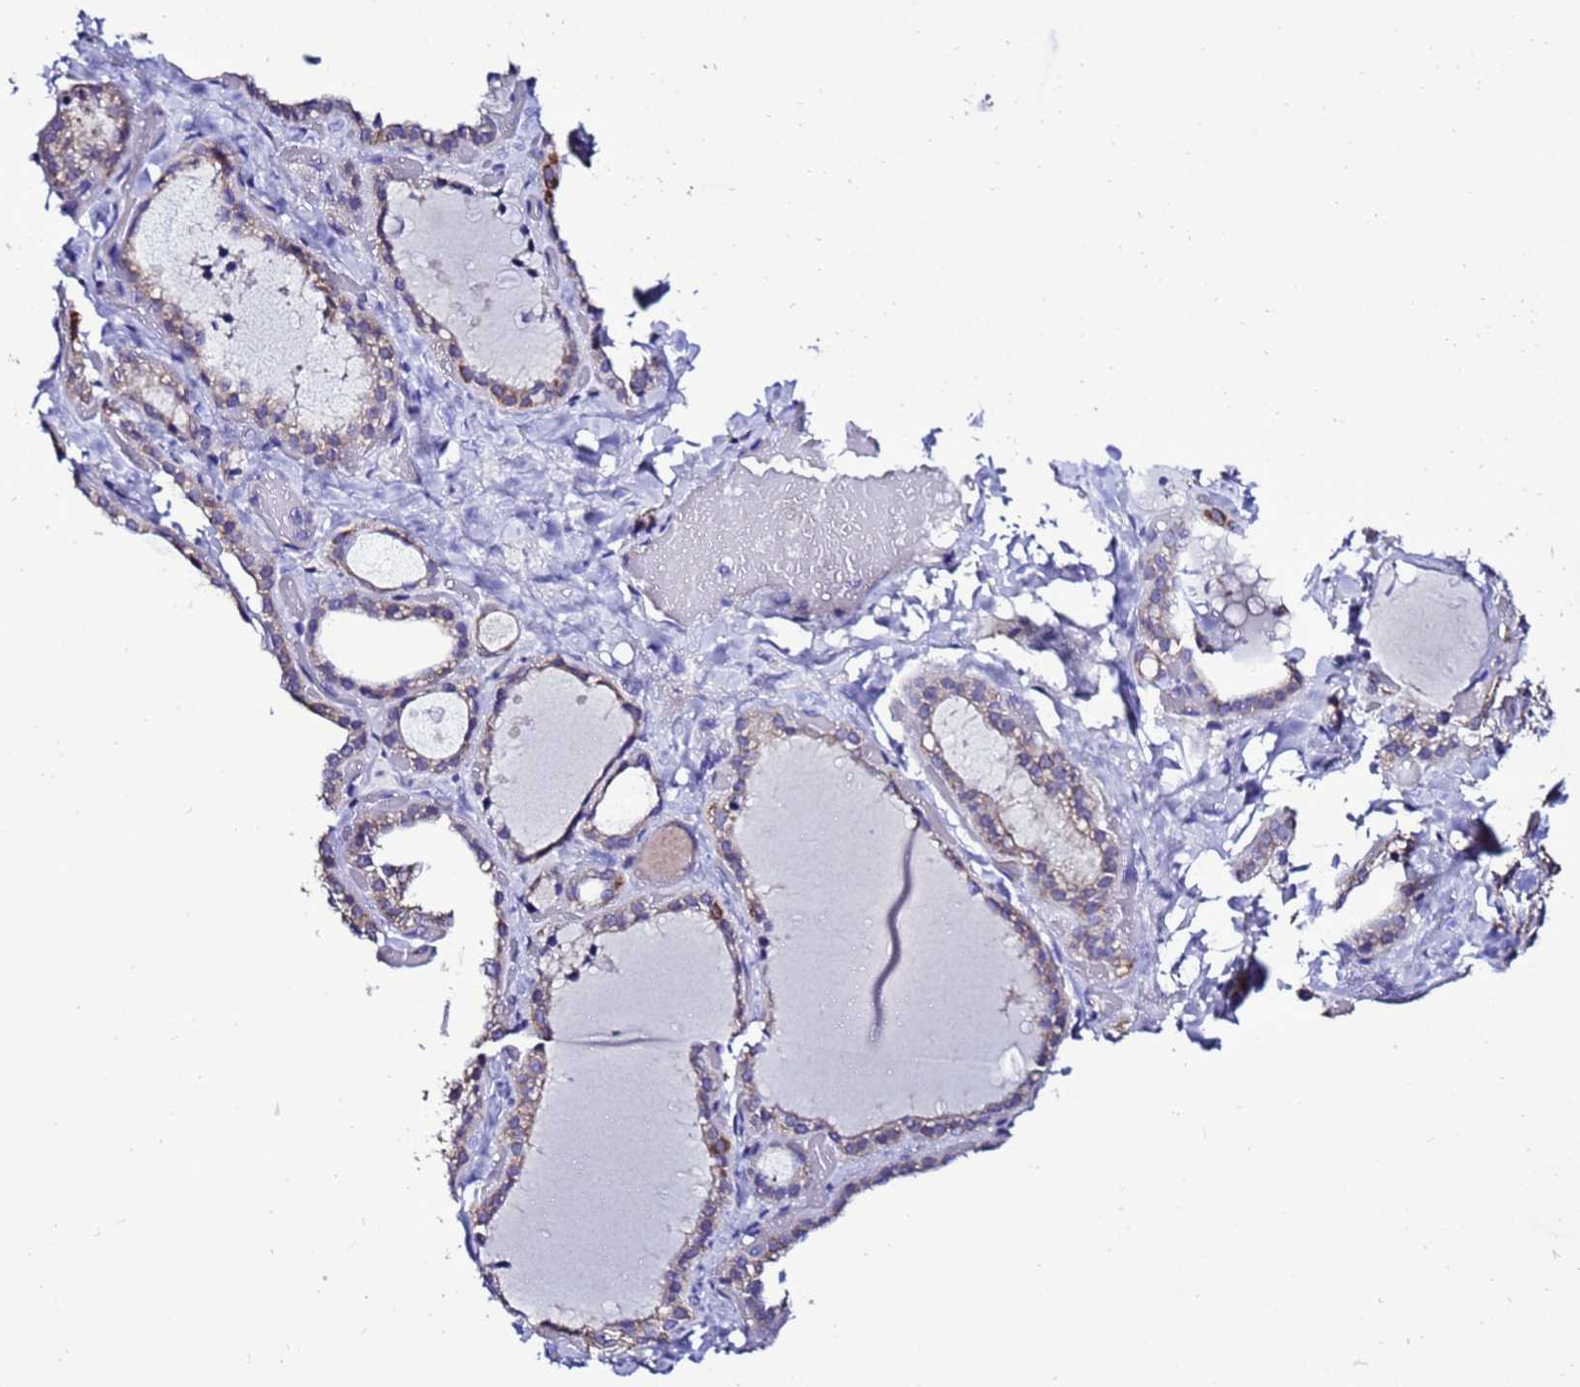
{"staining": {"intensity": "weak", "quantity": "25%-75%", "location": "cytoplasmic/membranous"}, "tissue": "thyroid gland", "cell_type": "Glandular cells", "image_type": "normal", "snomed": [{"axis": "morphology", "description": "Normal tissue, NOS"}, {"axis": "topography", "description": "Thyroid gland"}], "caption": "Approximately 25%-75% of glandular cells in unremarkable human thyroid gland exhibit weak cytoplasmic/membranous protein staining as visualized by brown immunohistochemical staining.", "gene": "DPH6", "patient": {"sex": "female", "age": 44}}